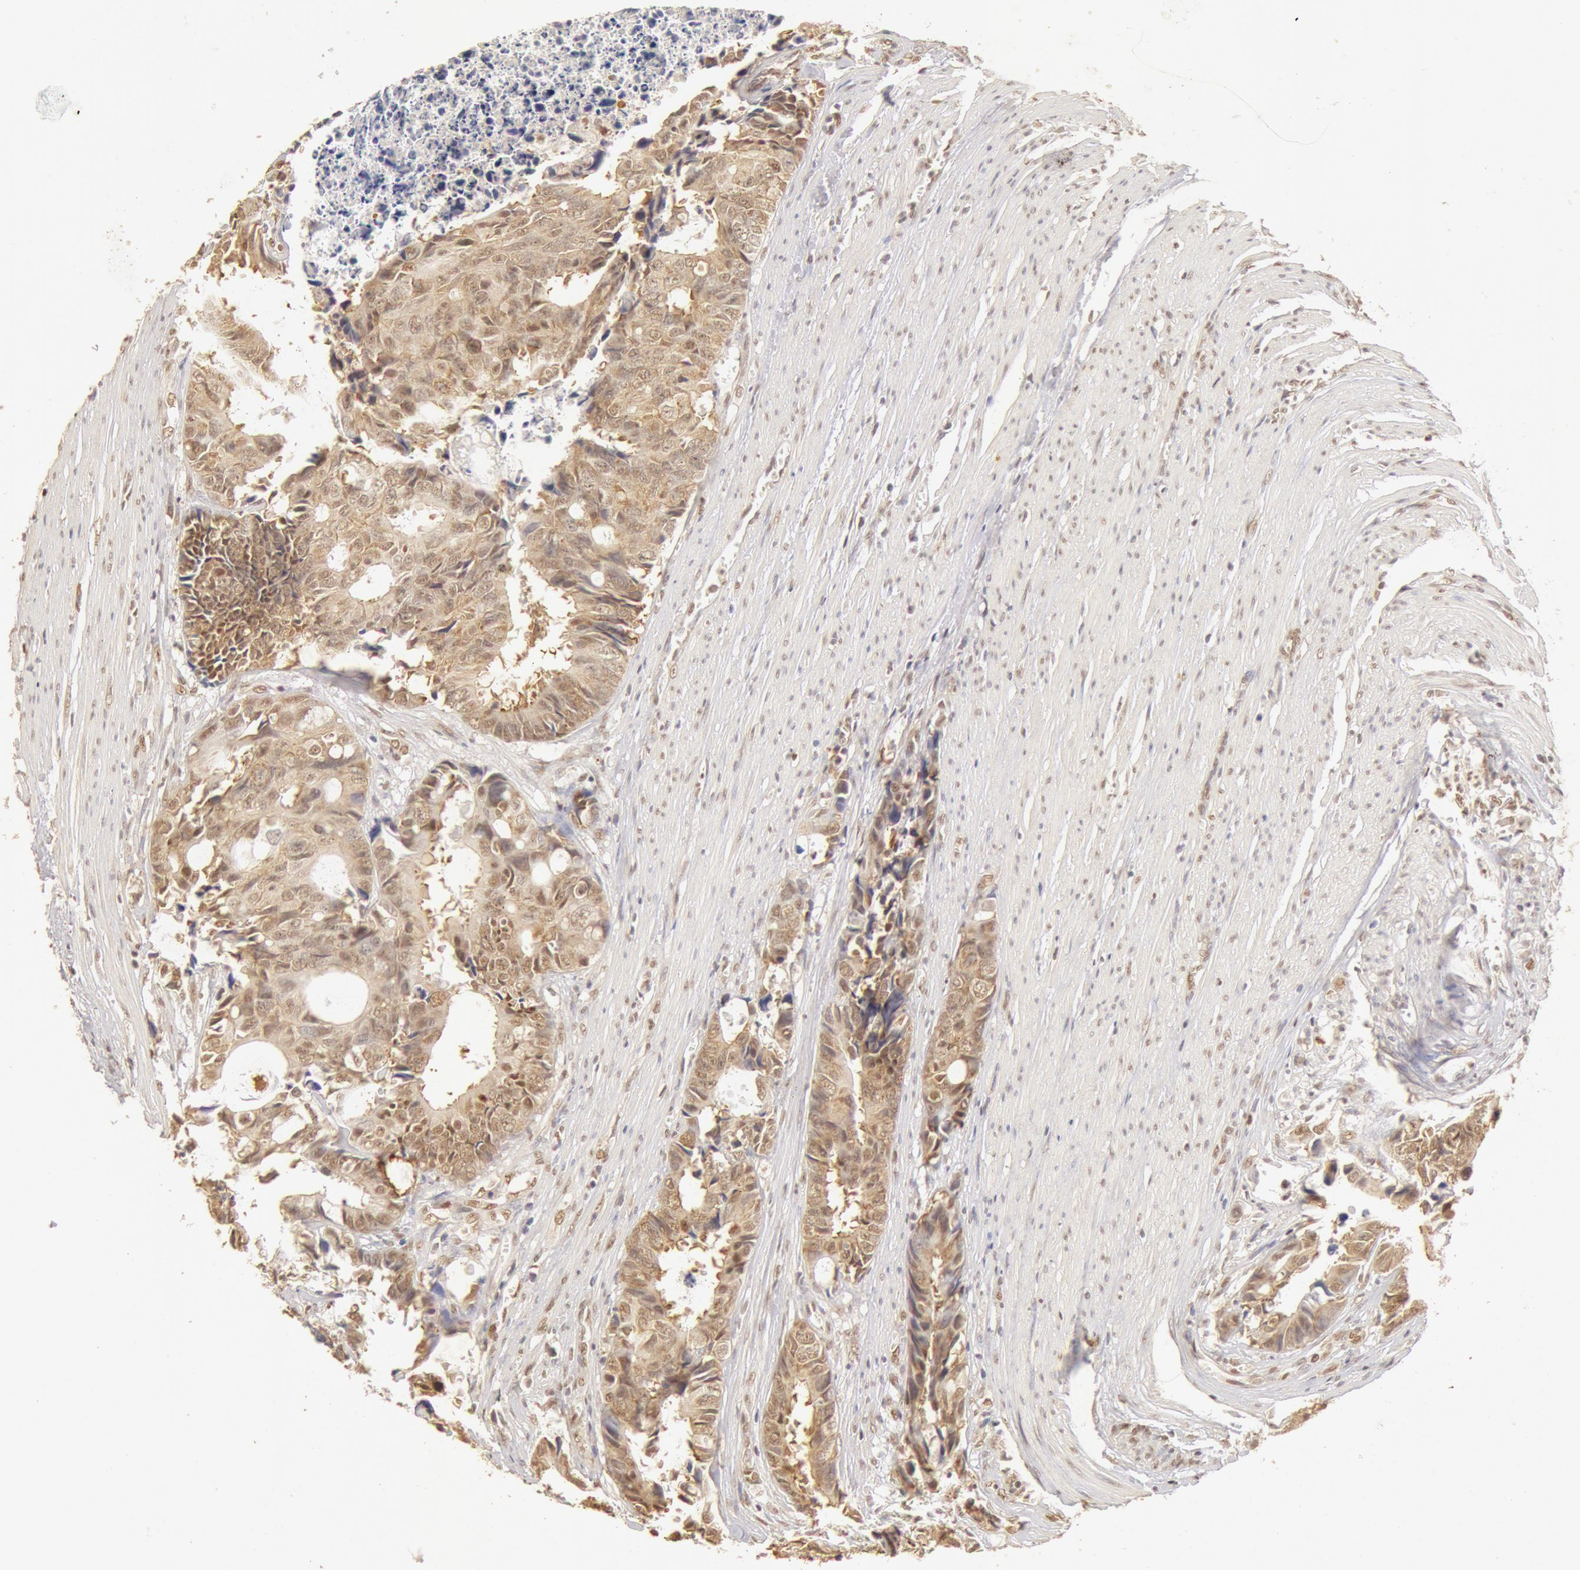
{"staining": {"intensity": "moderate", "quantity": ">75%", "location": "cytoplasmic/membranous,nuclear"}, "tissue": "colorectal cancer", "cell_type": "Tumor cells", "image_type": "cancer", "snomed": [{"axis": "morphology", "description": "Adenocarcinoma, NOS"}, {"axis": "topography", "description": "Rectum"}], "caption": "Colorectal cancer (adenocarcinoma) stained with IHC shows moderate cytoplasmic/membranous and nuclear expression in approximately >75% of tumor cells. The staining was performed using DAB, with brown indicating positive protein expression. Nuclei are stained blue with hematoxylin.", "gene": "SNRNP70", "patient": {"sex": "female", "age": 98}}